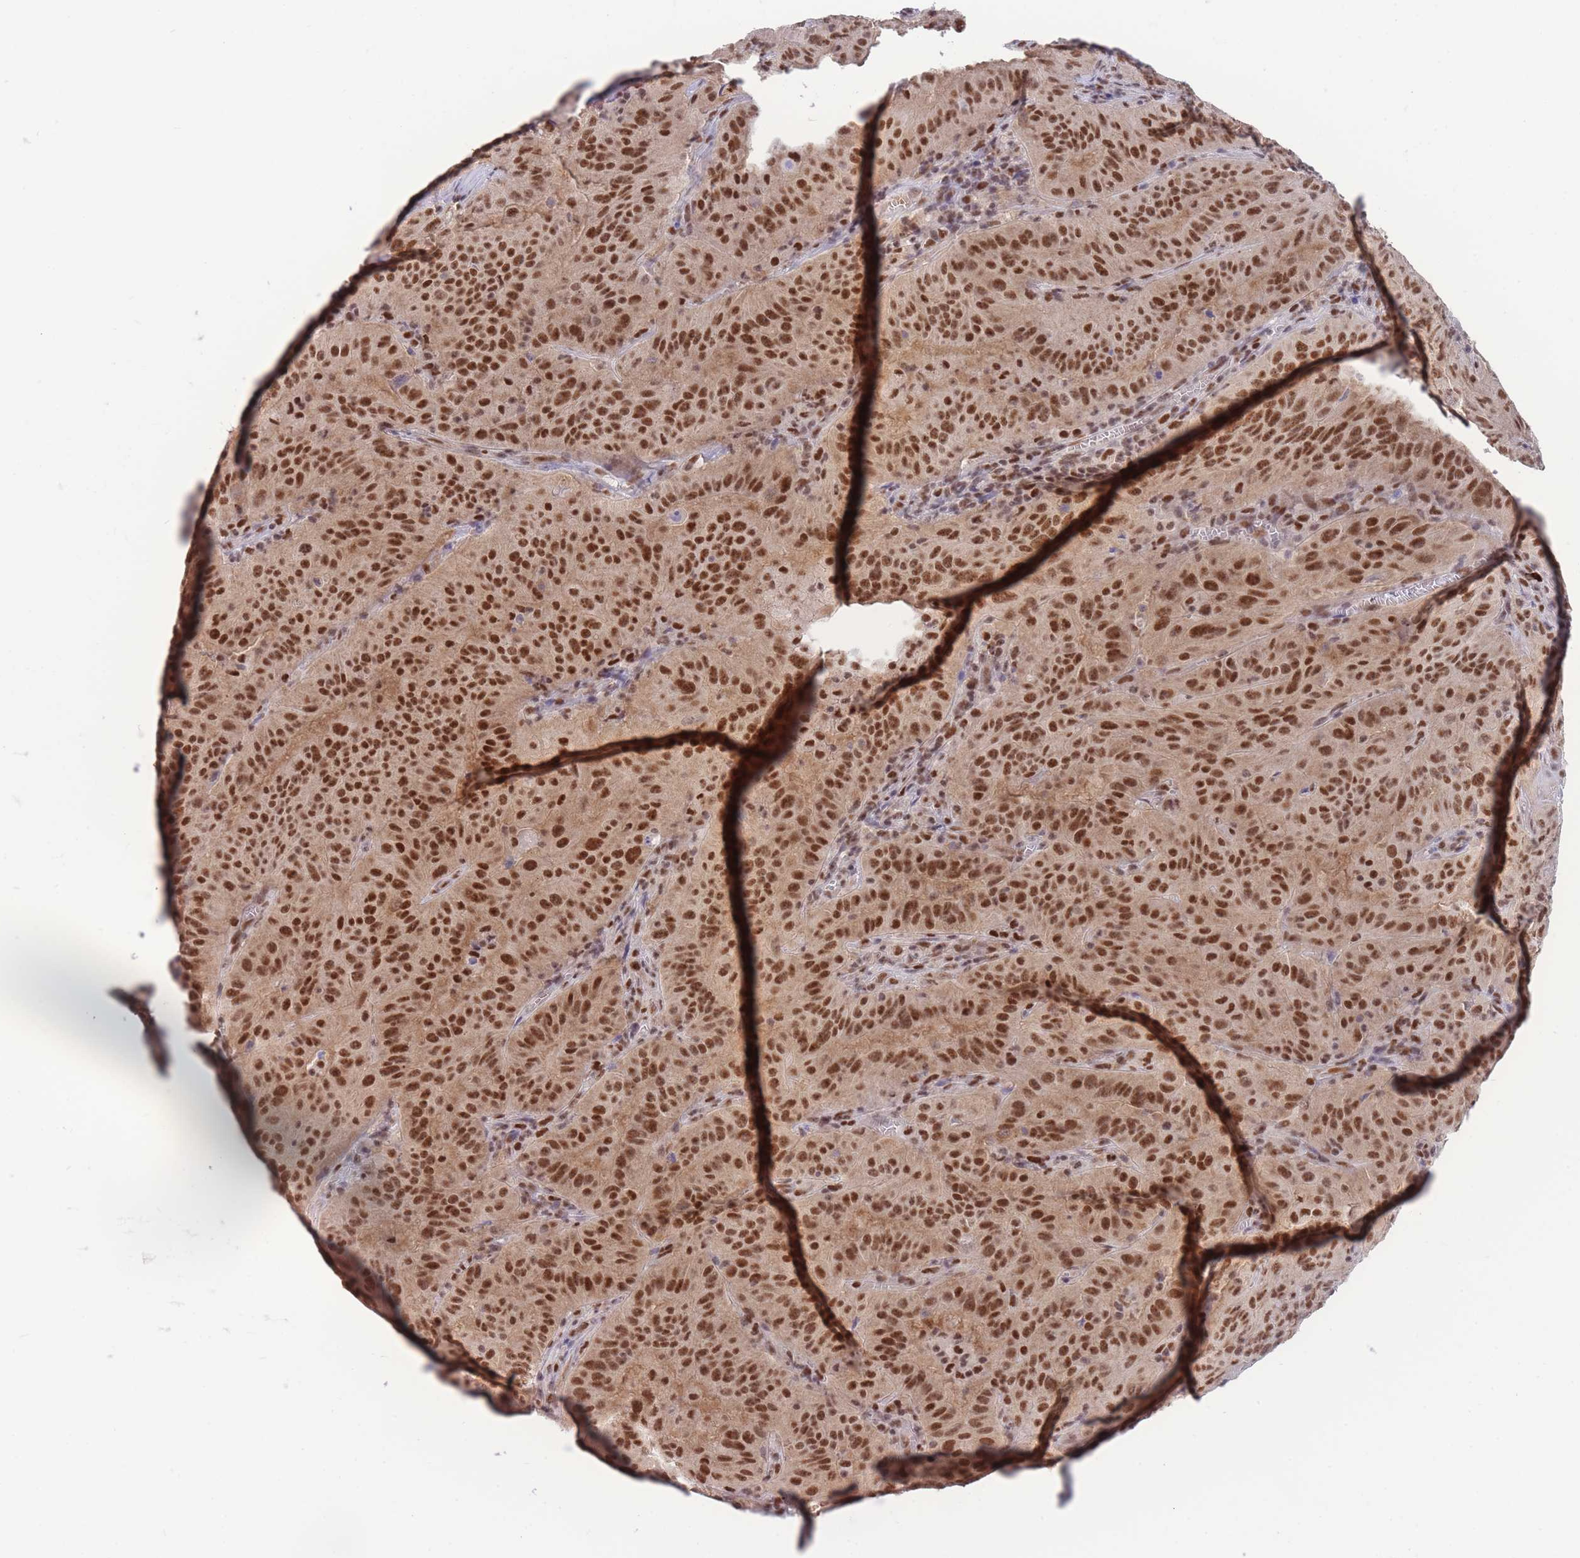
{"staining": {"intensity": "strong", "quantity": ">75%", "location": "nuclear"}, "tissue": "pancreatic cancer", "cell_type": "Tumor cells", "image_type": "cancer", "snomed": [{"axis": "morphology", "description": "Adenocarcinoma, NOS"}, {"axis": "topography", "description": "Pancreas"}], "caption": "Protein staining demonstrates strong nuclear positivity in about >75% of tumor cells in pancreatic cancer. (brown staining indicates protein expression, while blue staining denotes nuclei).", "gene": "SMAD9", "patient": {"sex": "male", "age": 63}}